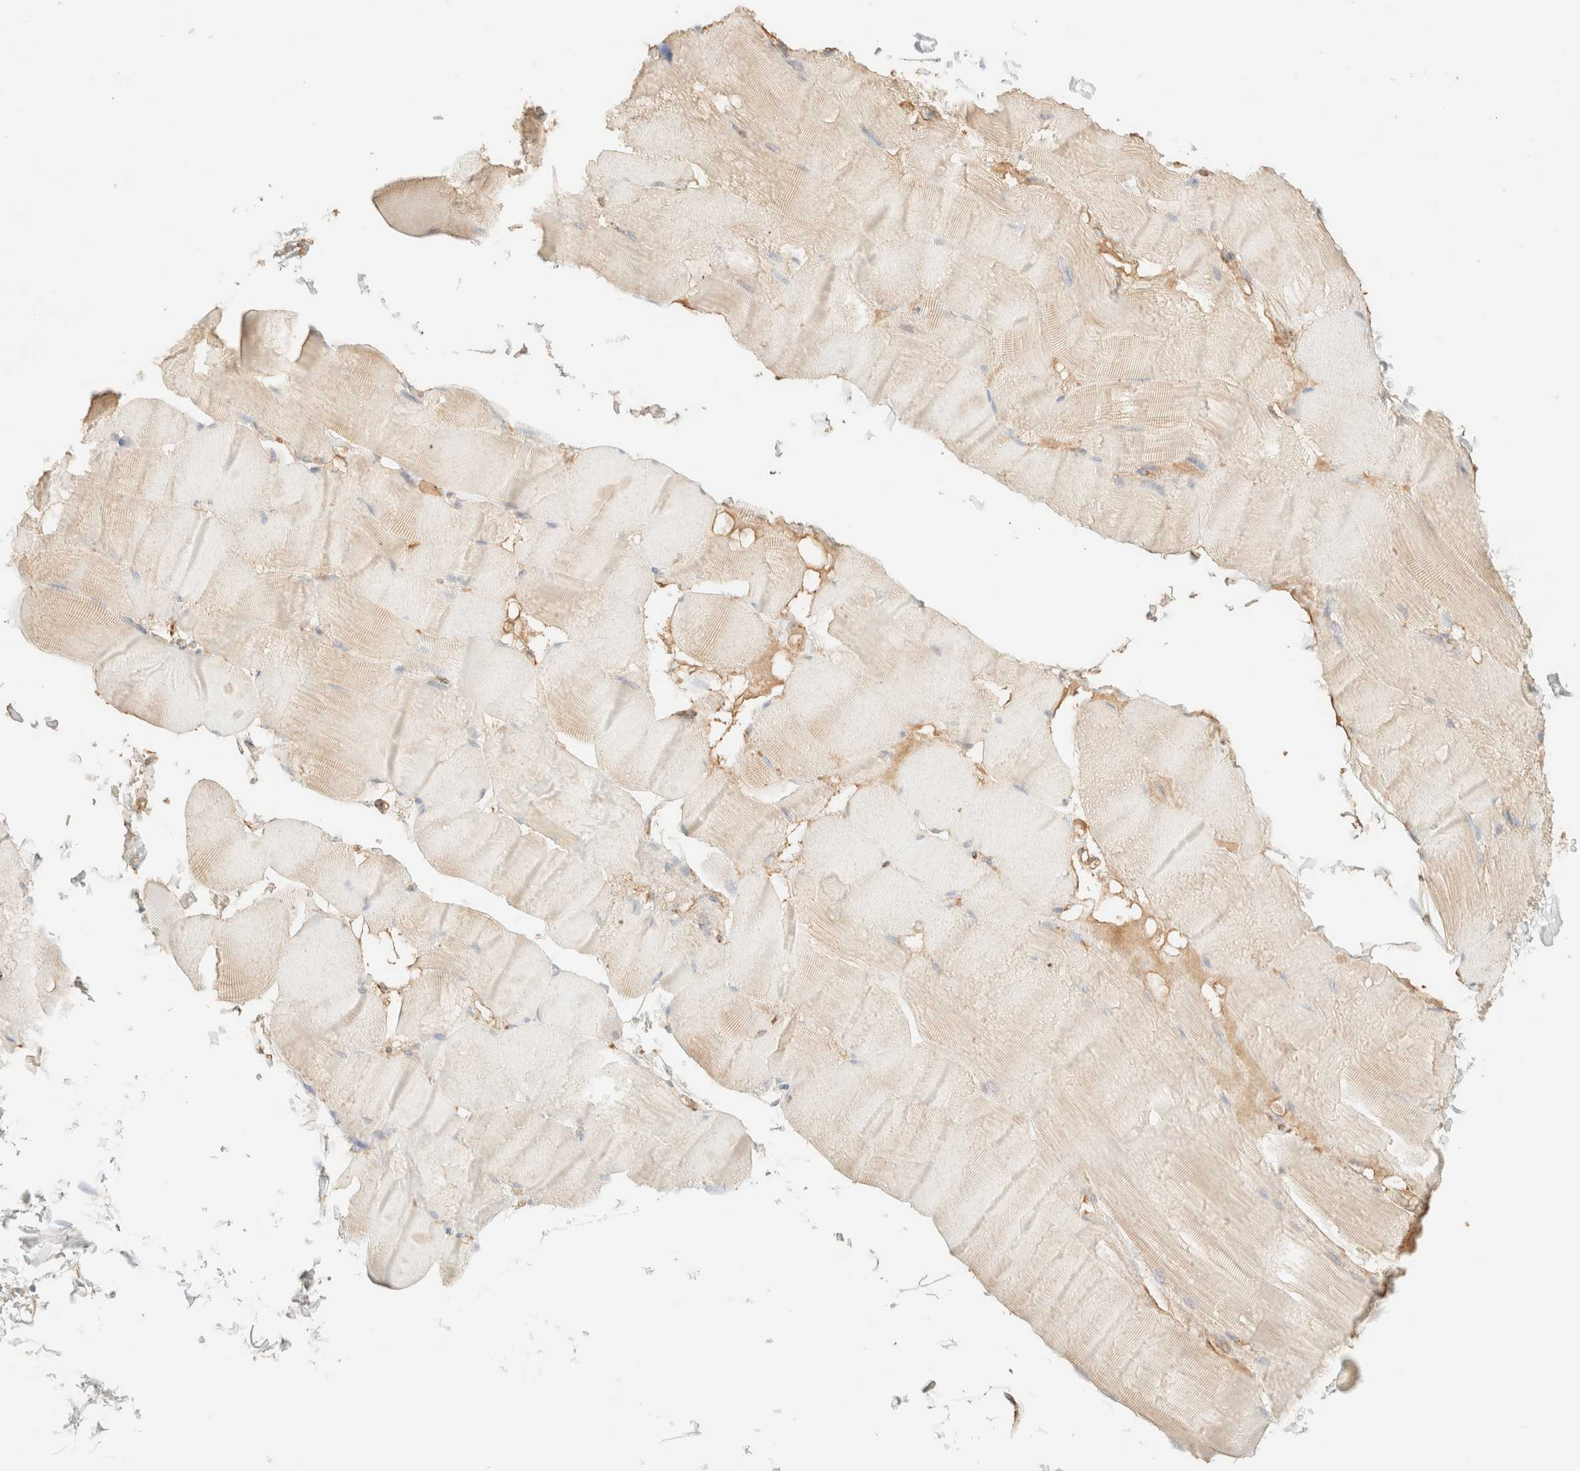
{"staining": {"intensity": "negative", "quantity": "none", "location": "none"}, "tissue": "skeletal muscle", "cell_type": "Myocytes", "image_type": "normal", "snomed": [{"axis": "morphology", "description": "Normal tissue, NOS"}, {"axis": "topography", "description": "Skin"}, {"axis": "topography", "description": "Skeletal muscle"}], "caption": "Protein analysis of normal skeletal muscle exhibits no significant expression in myocytes.", "gene": "SPARCL1", "patient": {"sex": "male", "age": 83}}